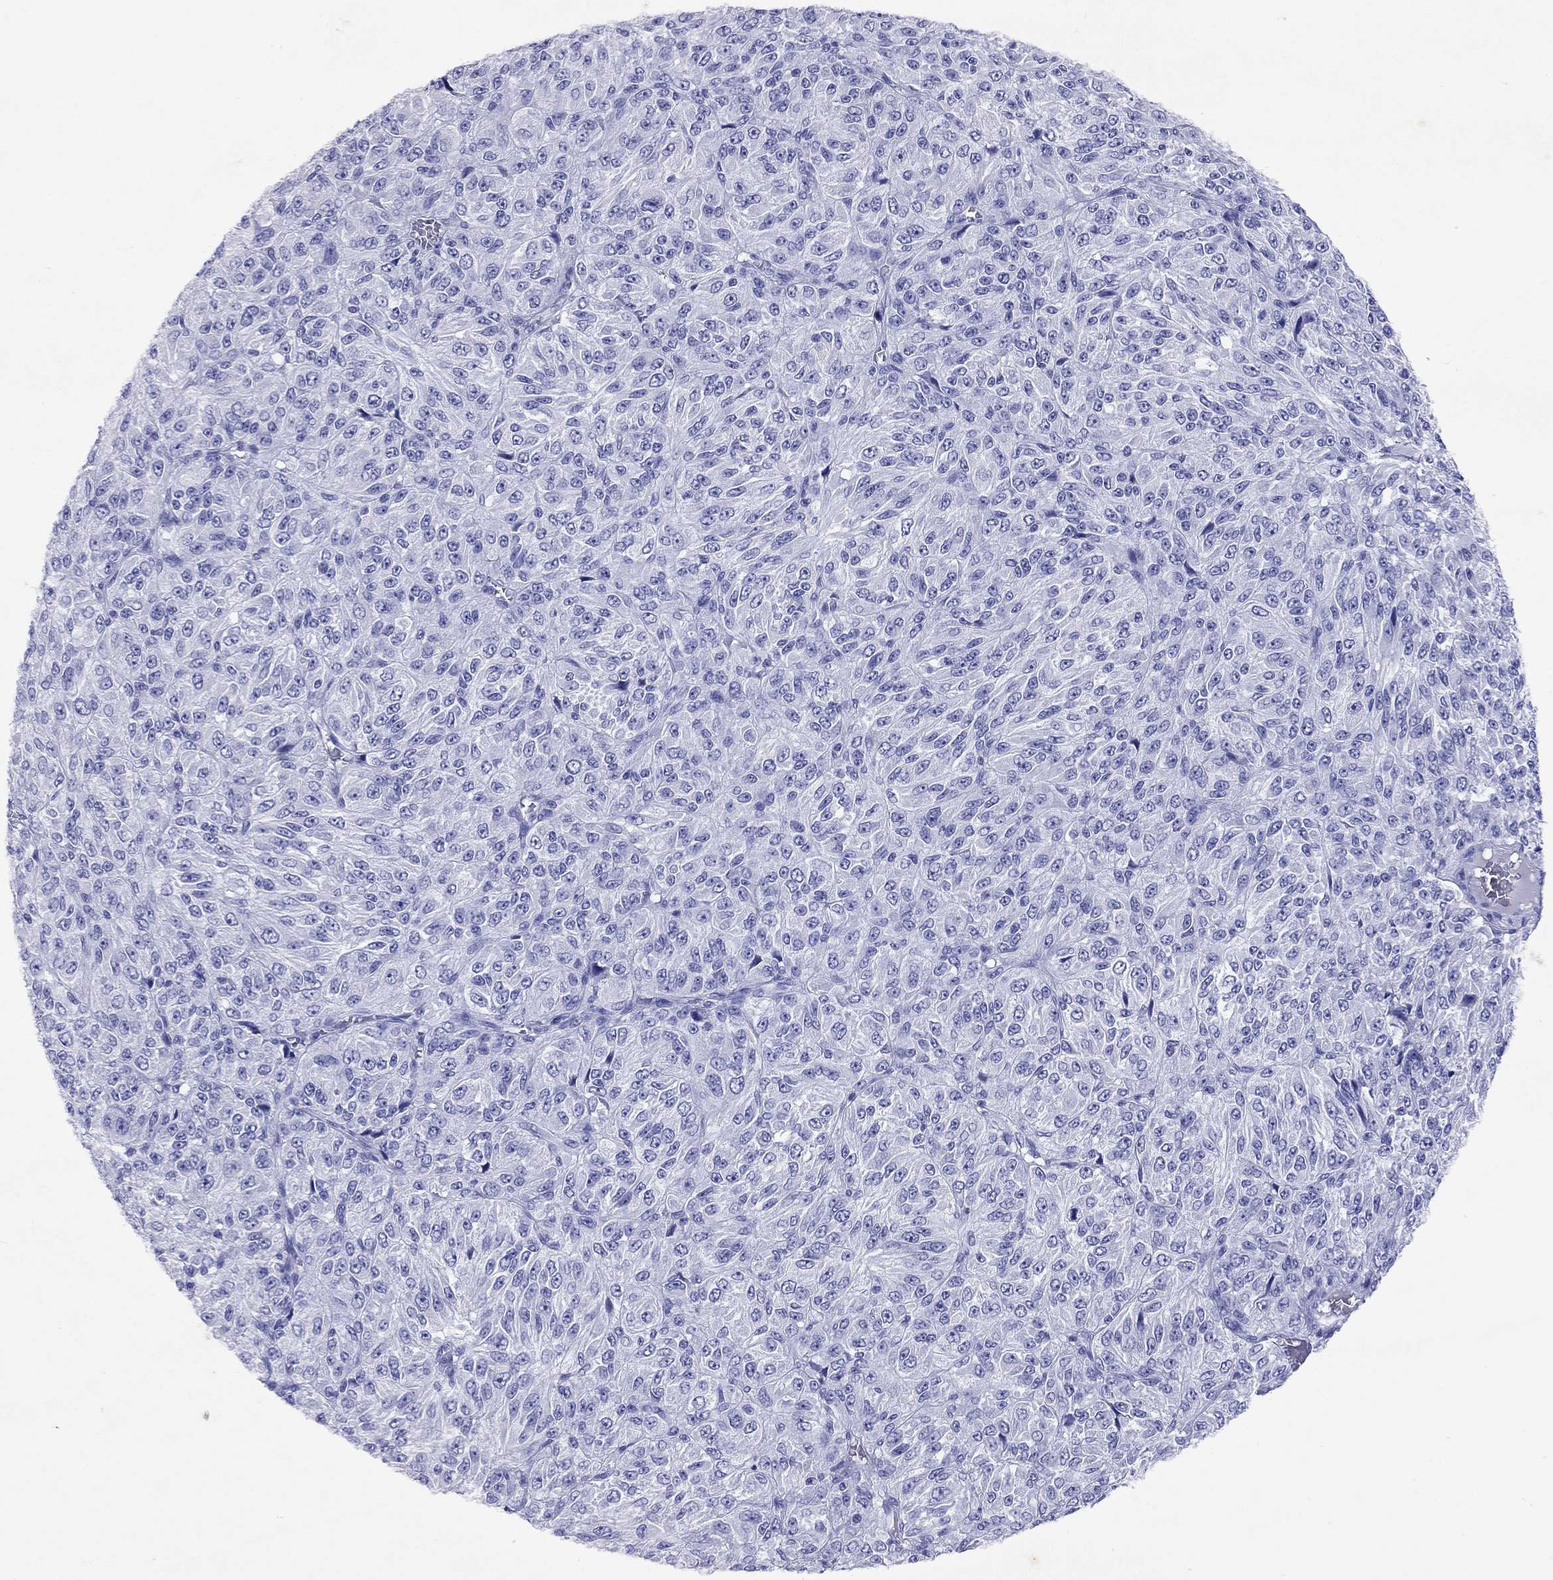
{"staining": {"intensity": "negative", "quantity": "none", "location": "none"}, "tissue": "melanoma", "cell_type": "Tumor cells", "image_type": "cancer", "snomed": [{"axis": "morphology", "description": "Malignant melanoma, Metastatic site"}, {"axis": "topography", "description": "Brain"}], "caption": "IHC of malignant melanoma (metastatic site) shows no expression in tumor cells.", "gene": "ARMC12", "patient": {"sex": "female", "age": 56}}